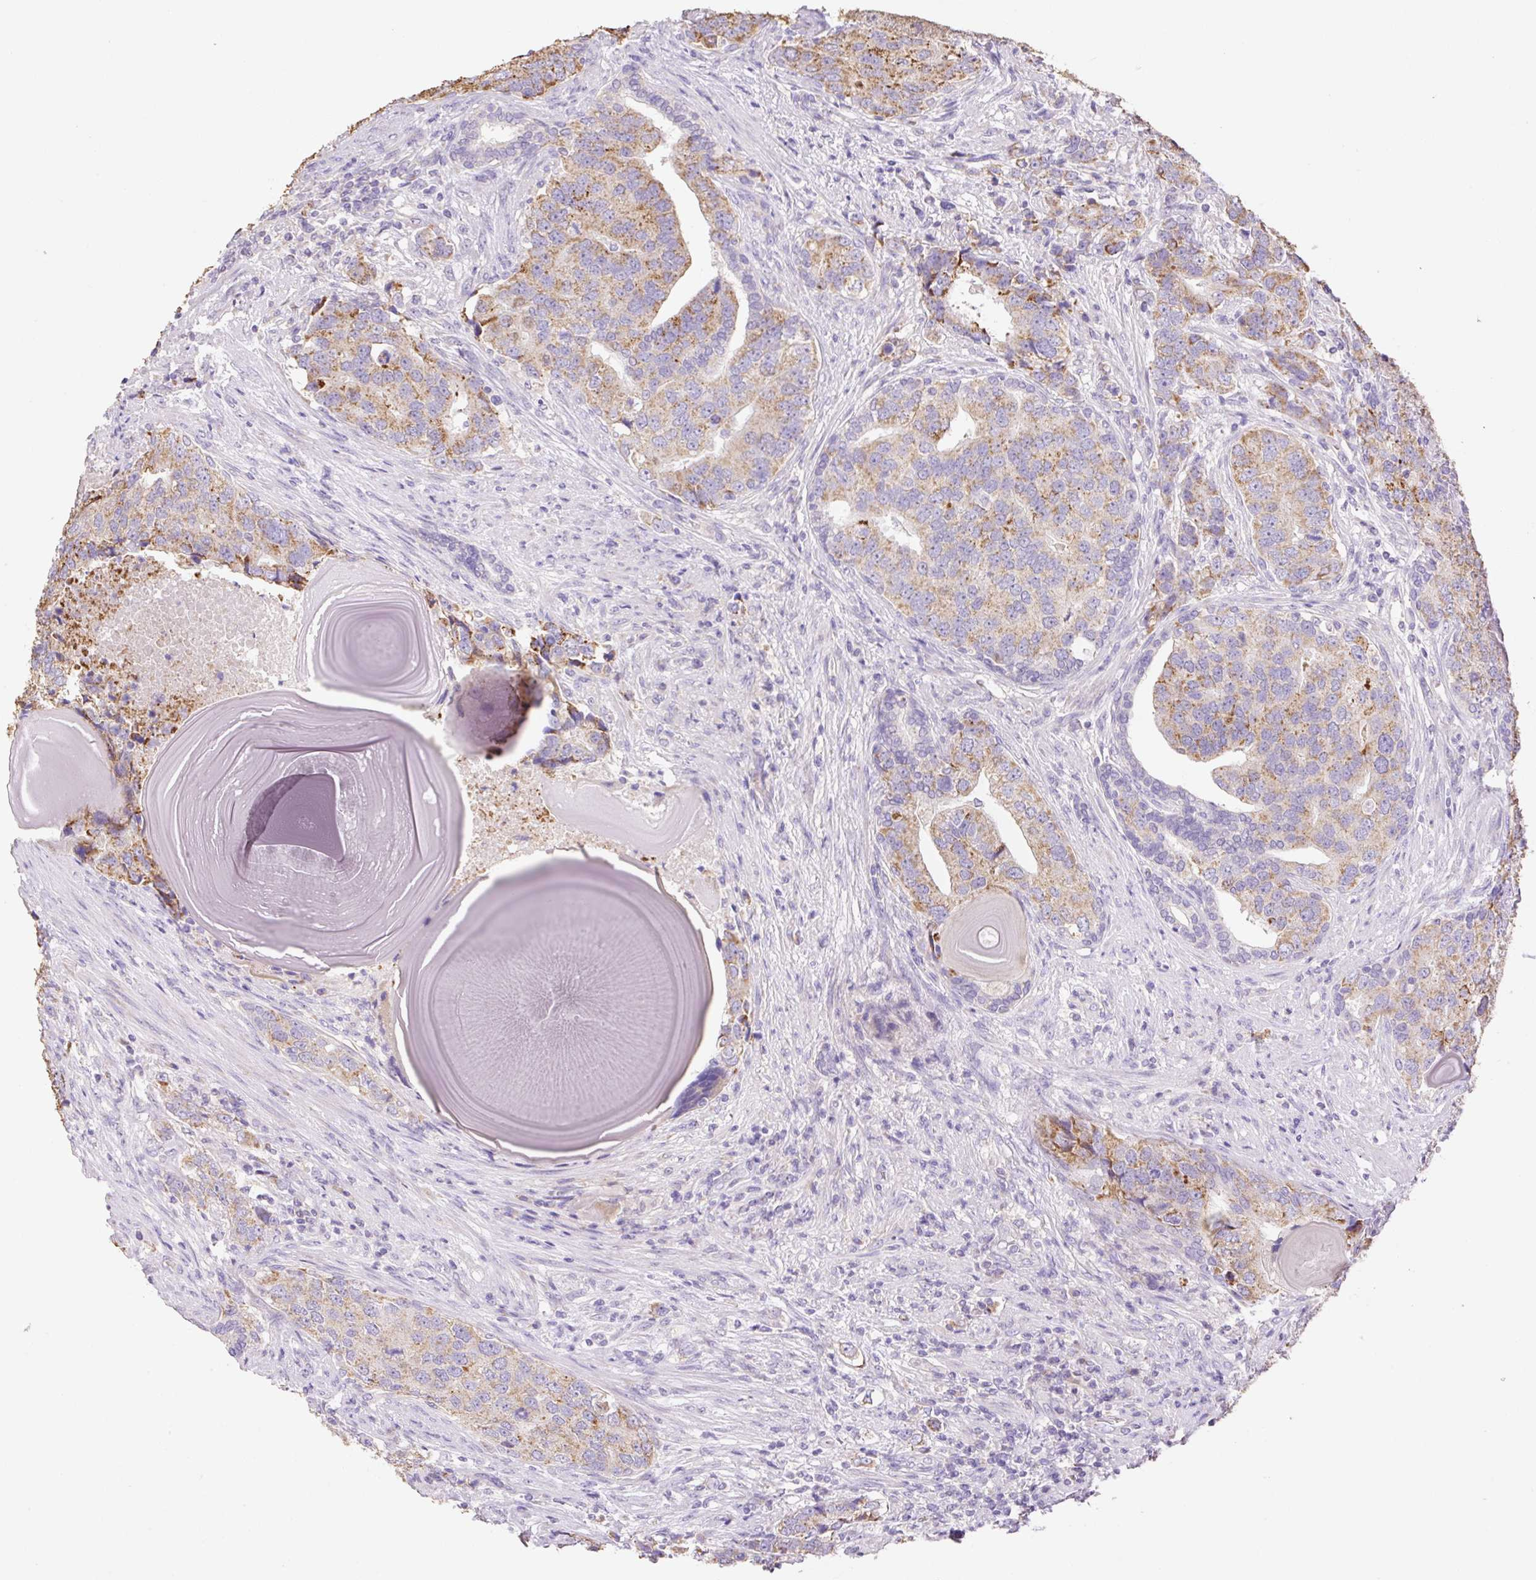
{"staining": {"intensity": "moderate", "quantity": "25%-75%", "location": "cytoplasmic/membranous"}, "tissue": "prostate cancer", "cell_type": "Tumor cells", "image_type": "cancer", "snomed": [{"axis": "morphology", "description": "Adenocarcinoma, High grade"}, {"axis": "topography", "description": "Prostate"}], "caption": "There is medium levels of moderate cytoplasmic/membranous expression in tumor cells of prostate high-grade adenocarcinoma, as demonstrated by immunohistochemical staining (brown color).", "gene": "COPZ2", "patient": {"sex": "male", "age": 68}}